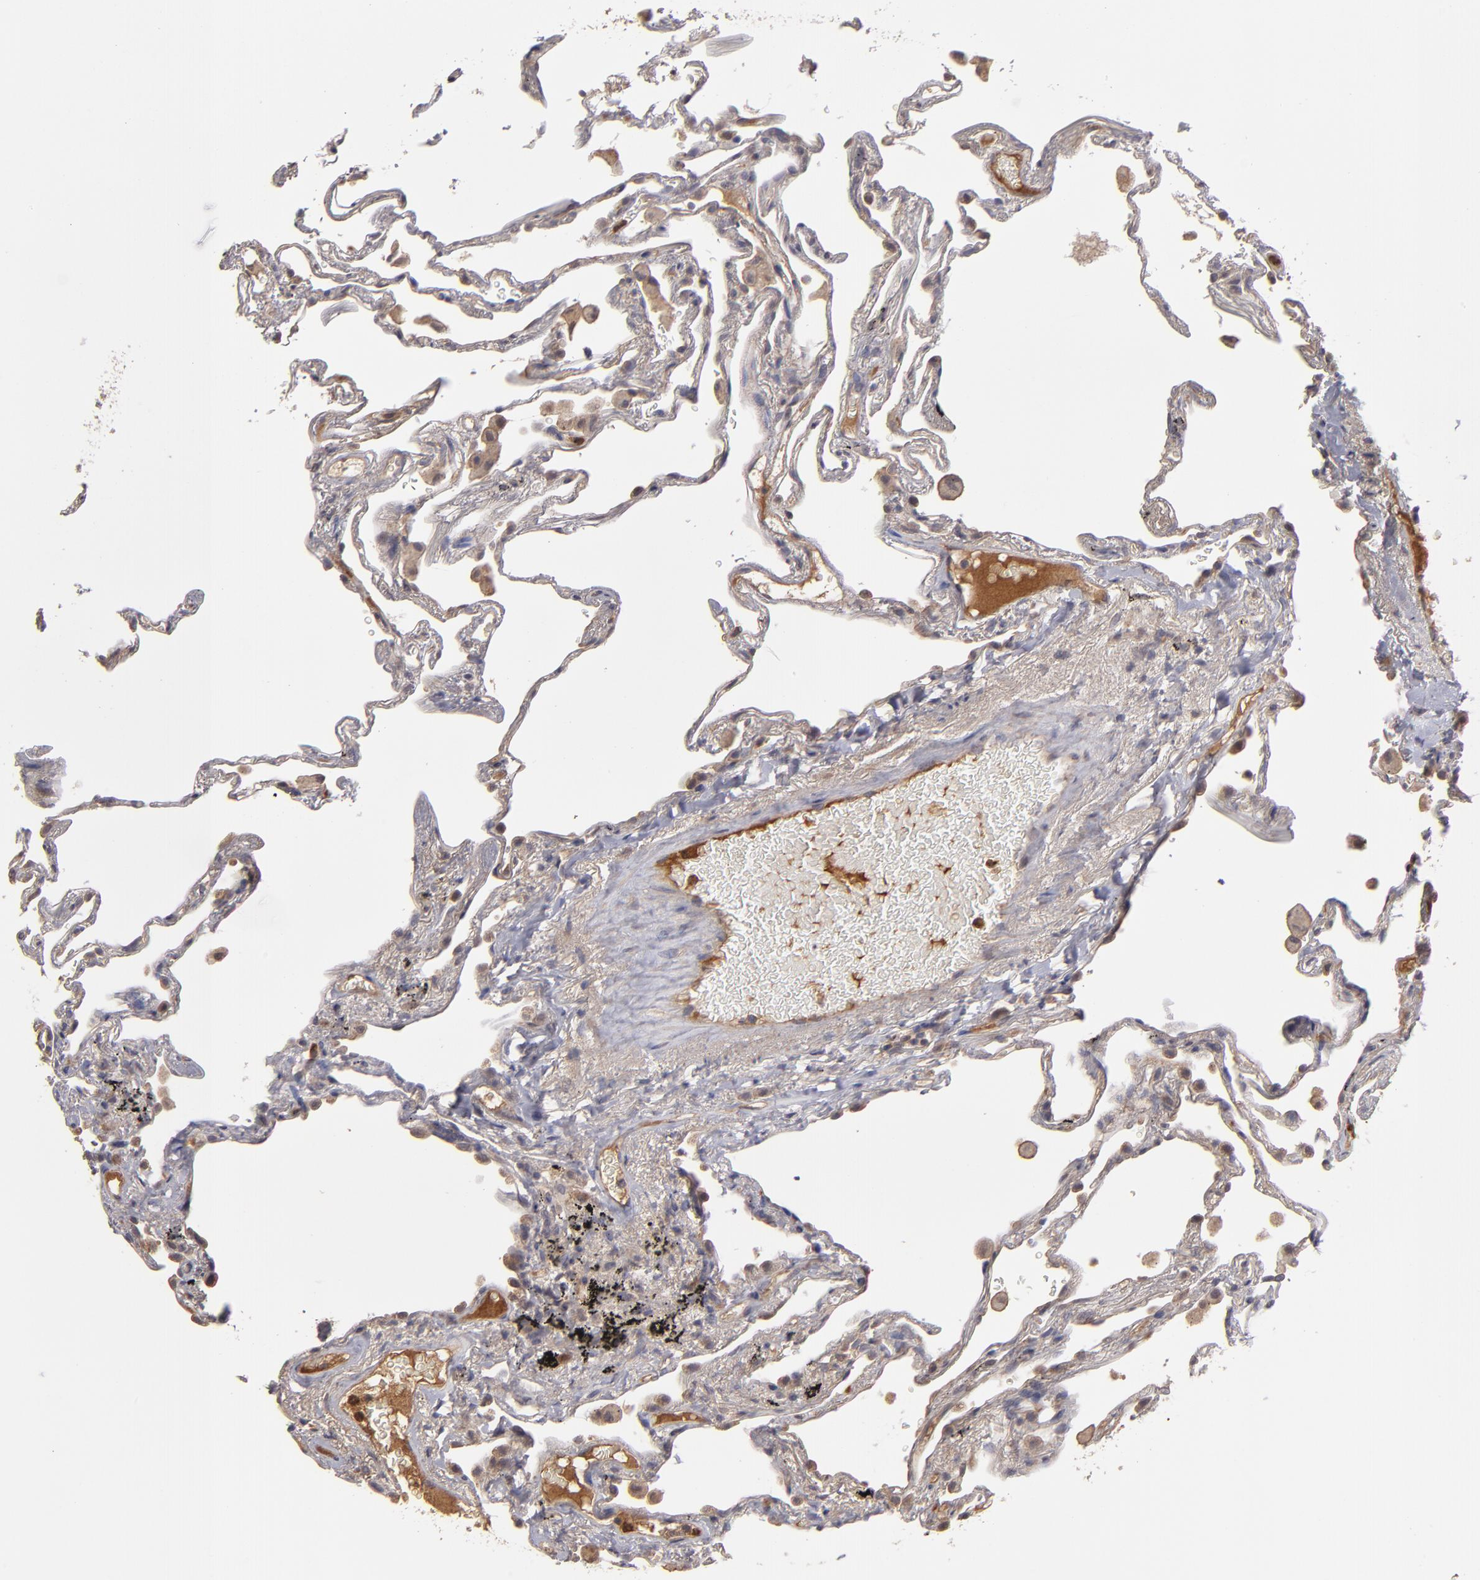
{"staining": {"intensity": "negative", "quantity": "none", "location": "none"}, "tissue": "lung", "cell_type": "Alveolar cells", "image_type": "normal", "snomed": [{"axis": "morphology", "description": "Normal tissue, NOS"}, {"axis": "morphology", "description": "Inflammation, NOS"}, {"axis": "topography", "description": "Lung"}], "caption": "DAB immunohistochemical staining of normal human lung reveals no significant positivity in alveolar cells.", "gene": "SERPINA7", "patient": {"sex": "male", "age": 69}}